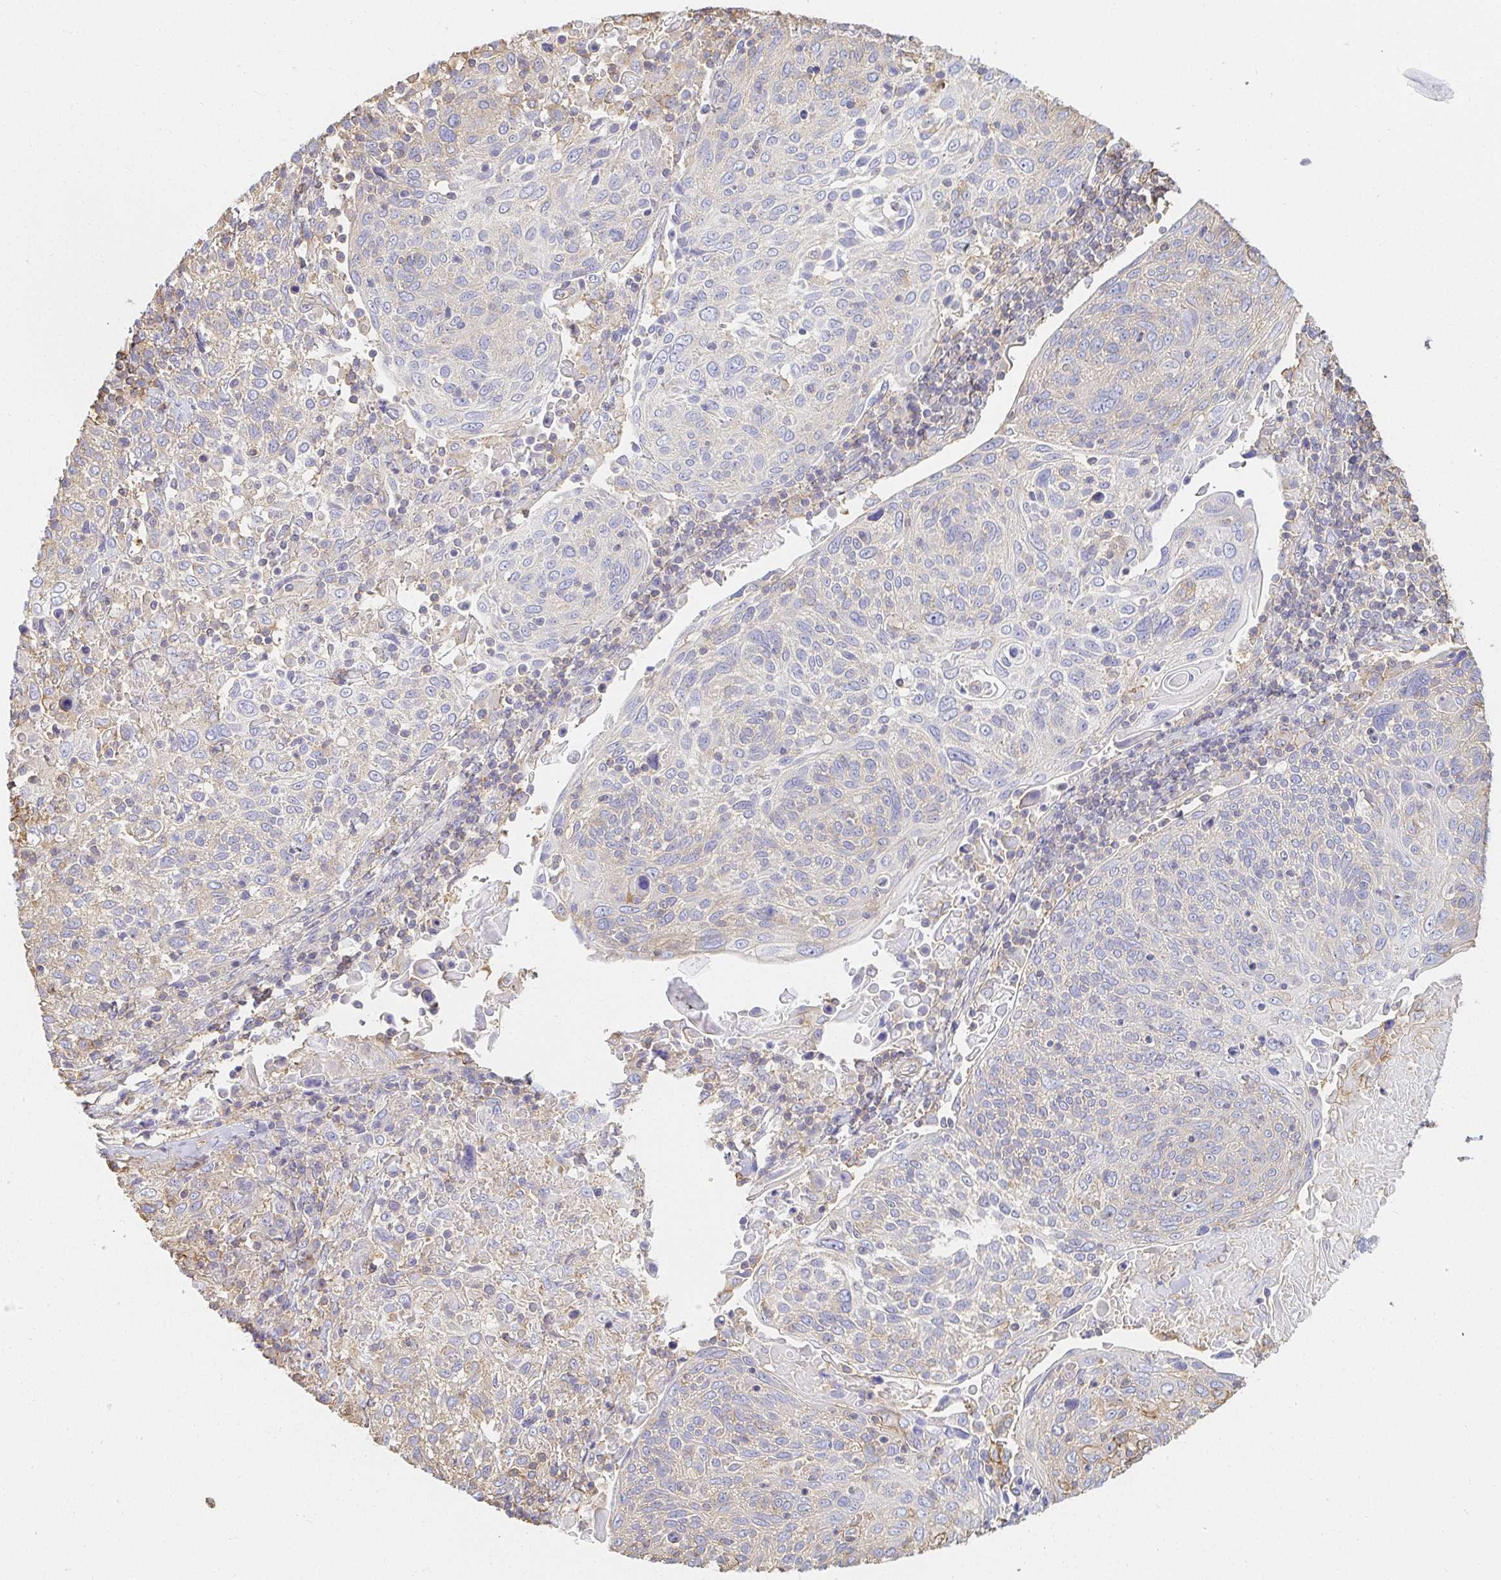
{"staining": {"intensity": "negative", "quantity": "none", "location": "none"}, "tissue": "cervical cancer", "cell_type": "Tumor cells", "image_type": "cancer", "snomed": [{"axis": "morphology", "description": "Squamous cell carcinoma, NOS"}, {"axis": "topography", "description": "Cervix"}], "caption": "High power microscopy histopathology image of an IHC histopathology image of cervical cancer, revealing no significant staining in tumor cells. (DAB IHC, high magnification).", "gene": "TSPAN19", "patient": {"sex": "female", "age": 61}}